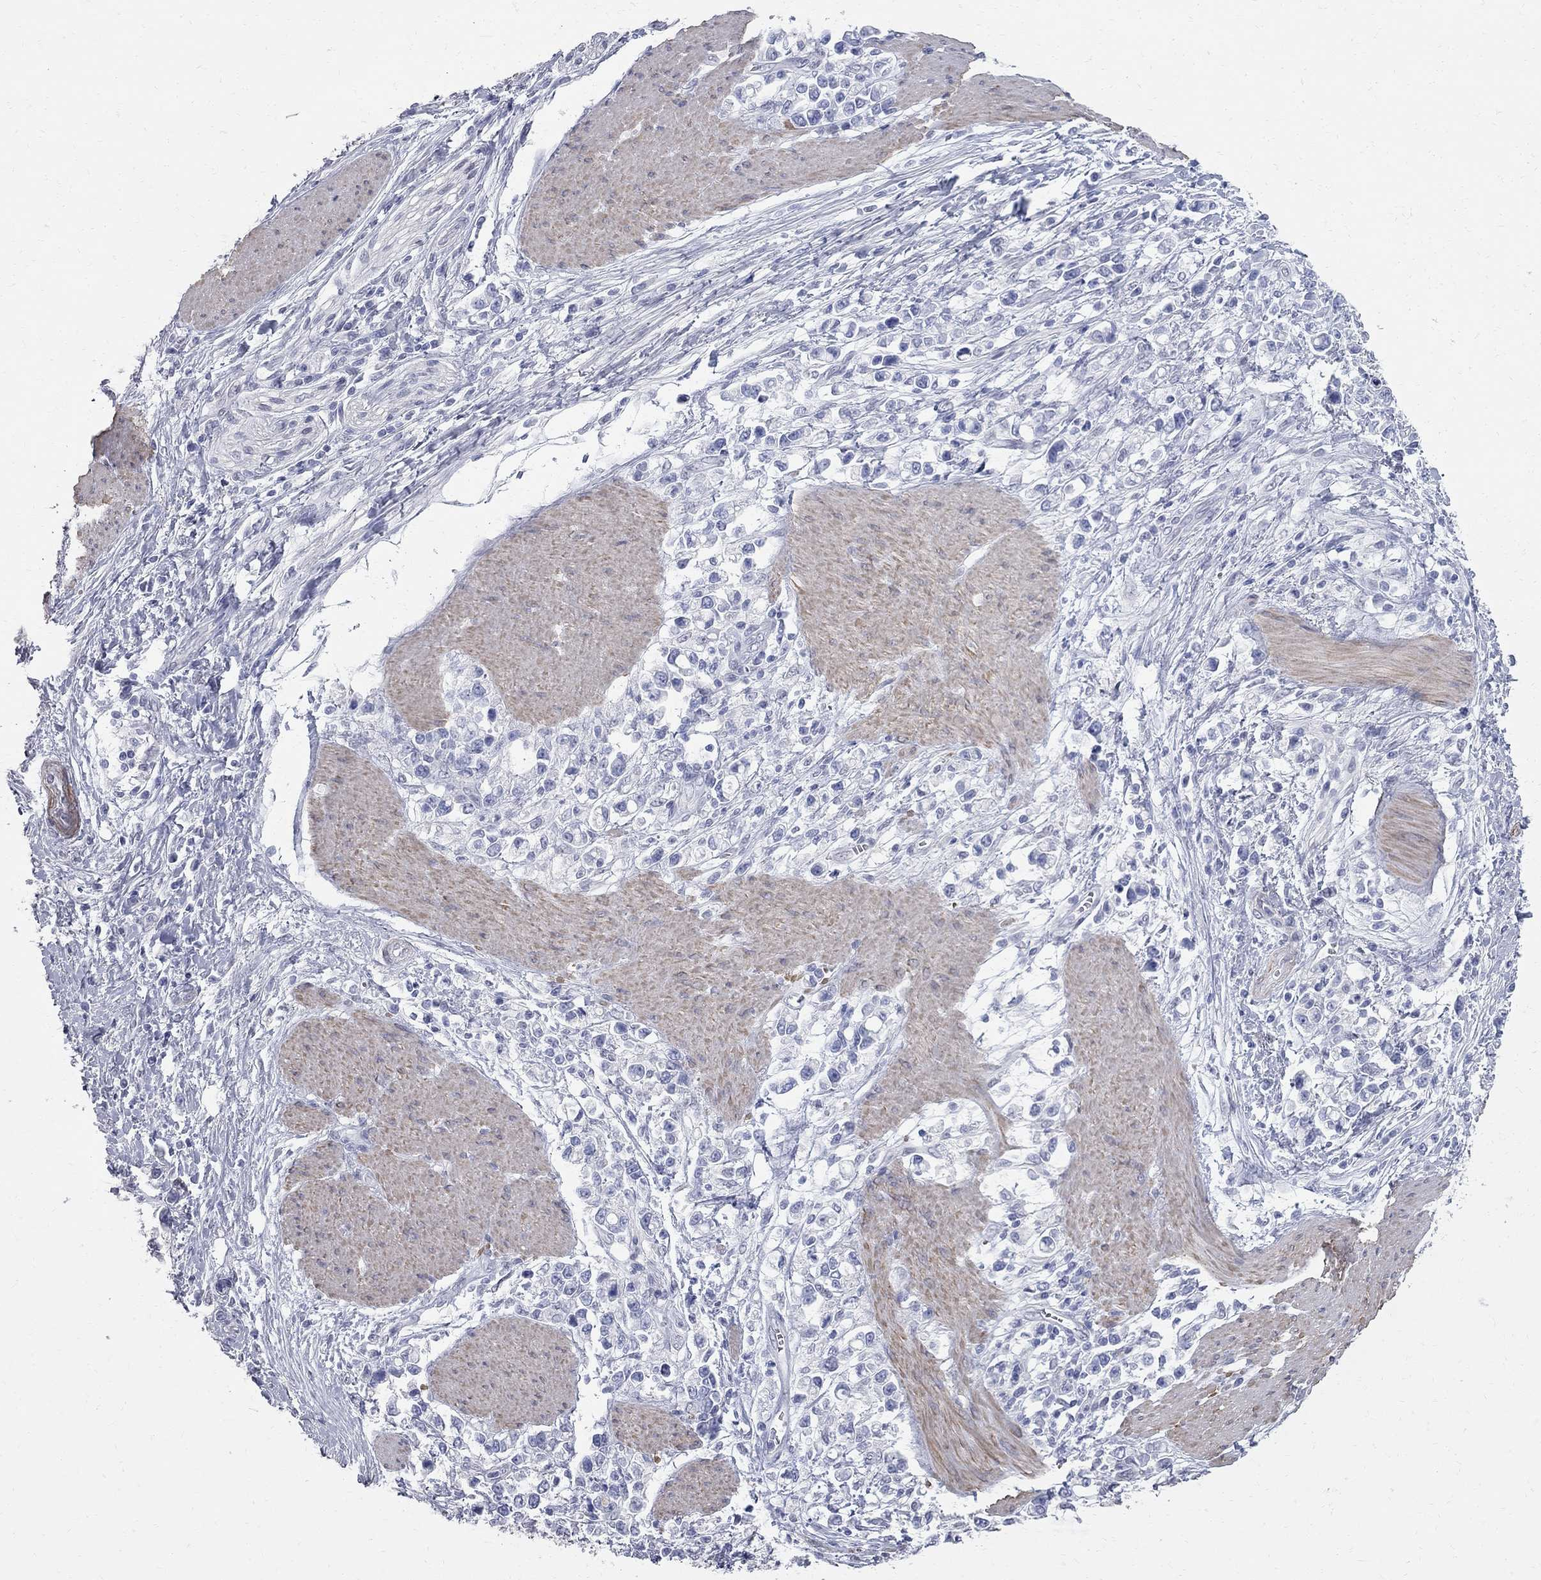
{"staining": {"intensity": "negative", "quantity": "none", "location": "none"}, "tissue": "stomach cancer", "cell_type": "Tumor cells", "image_type": "cancer", "snomed": [{"axis": "morphology", "description": "Adenocarcinoma, NOS"}, {"axis": "topography", "description": "Stomach"}], "caption": "Immunohistochemistry image of neoplastic tissue: human stomach cancer stained with DAB exhibits no significant protein staining in tumor cells. Brightfield microscopy of IHC stained with DAB (brown) and hematoxylin (blue), captured at high magnification.", "gene": "BPIFB1", "patient": {"sex": "male", "age": 63}}